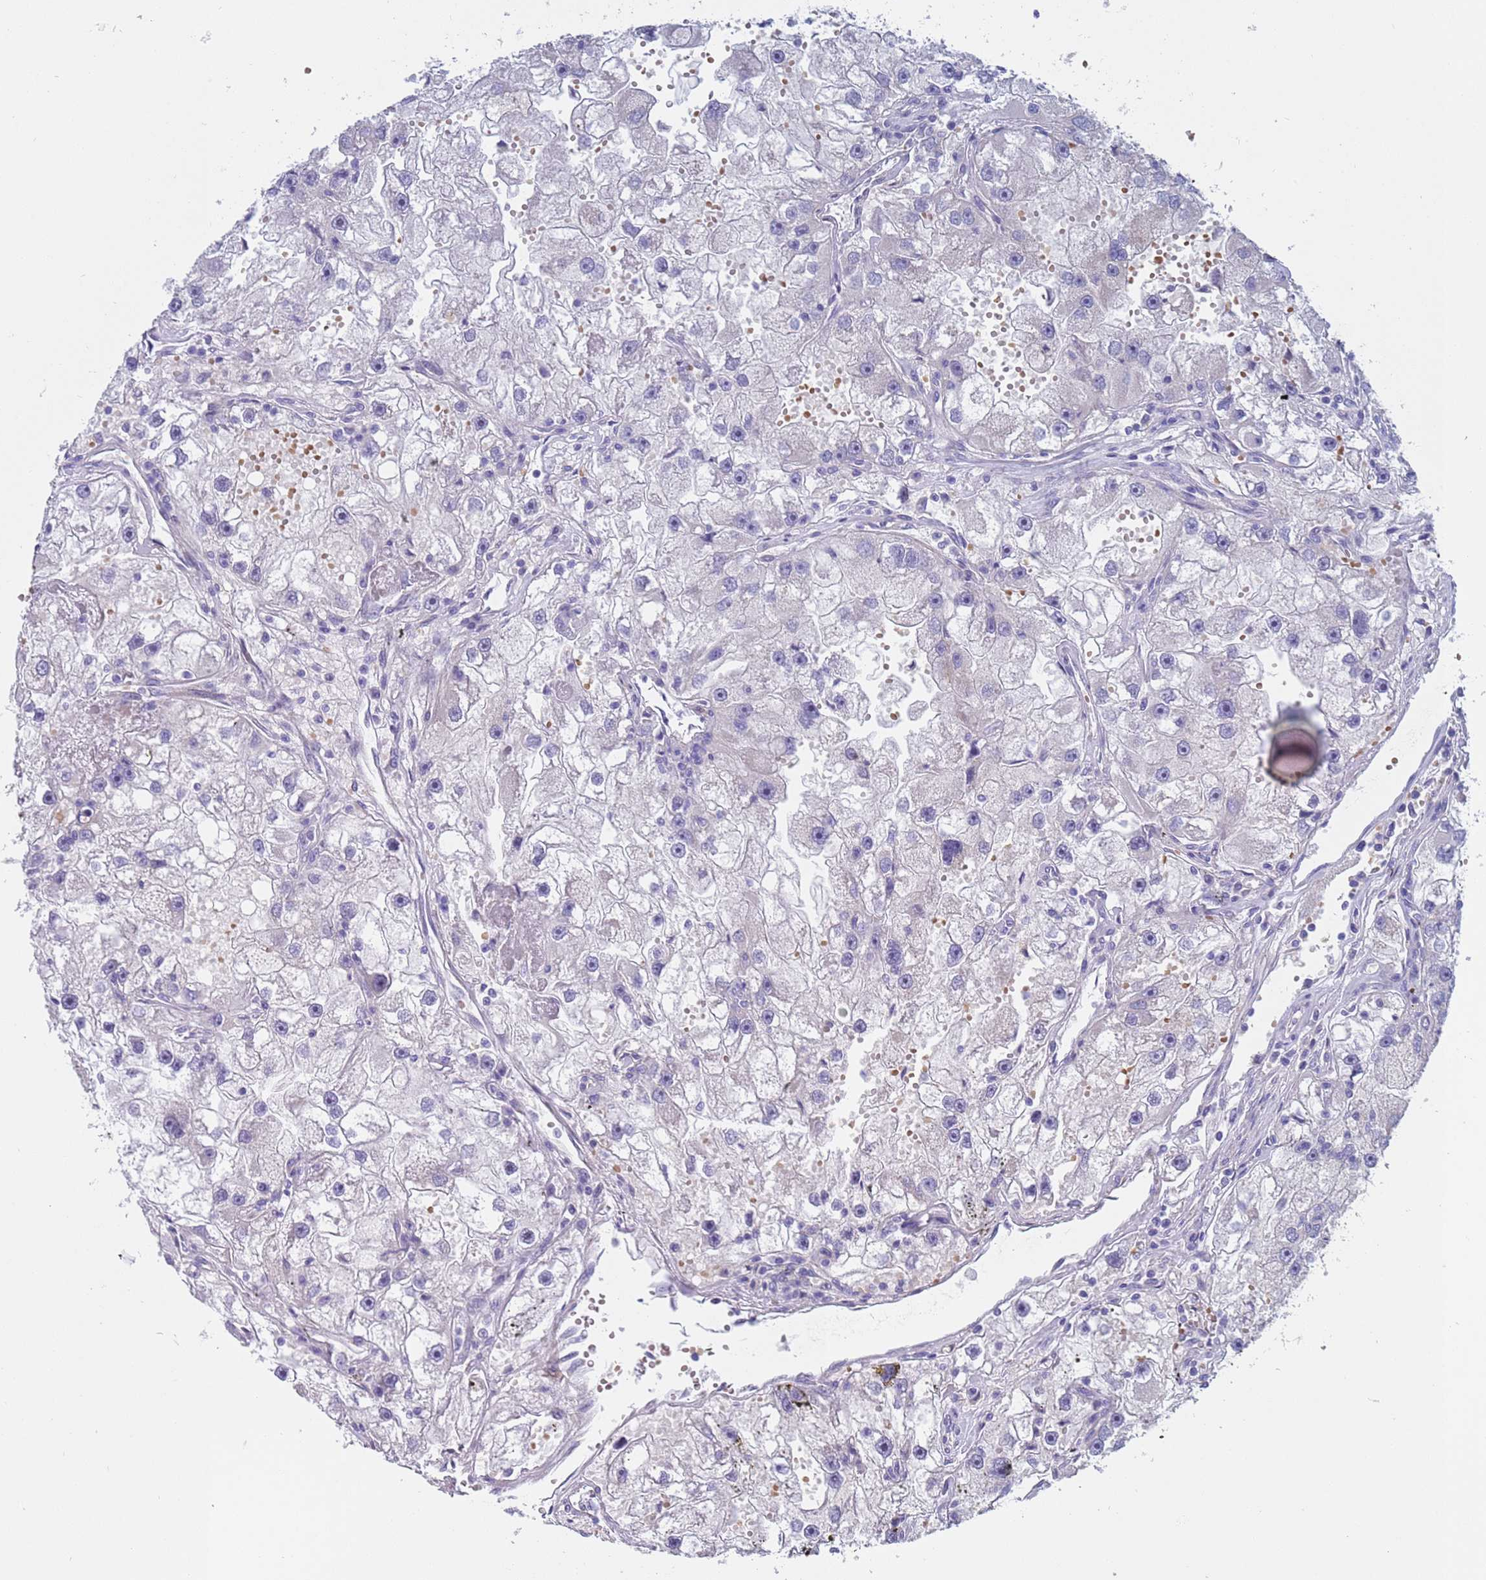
{"staining": {"intensity": "negative", "quantity": "none", "location": "none"}, "tissue": "renal cancer", "cell_type": "Tumor cells", "image_type": "cancer", "snomed": [{"axis": "morphology", "description": "Adenocarcinoma, NOS"}, {"axis": "topography", "description": "Kidney"}], "caption": "Immunohistochemistry (IHC) photomicrograph of renal cancer stained for a protein (brown), which reveals no staining in tumor cells. The staining was performed using DAB (3,3'-diaminobenzidine) to visualize the protein expression in brown, while the nuclei were stained in blue with hematoxylin (Magnification: 20x).", "gene": "KBTBD3", "patient": {"sex": "male", "age": 63}}